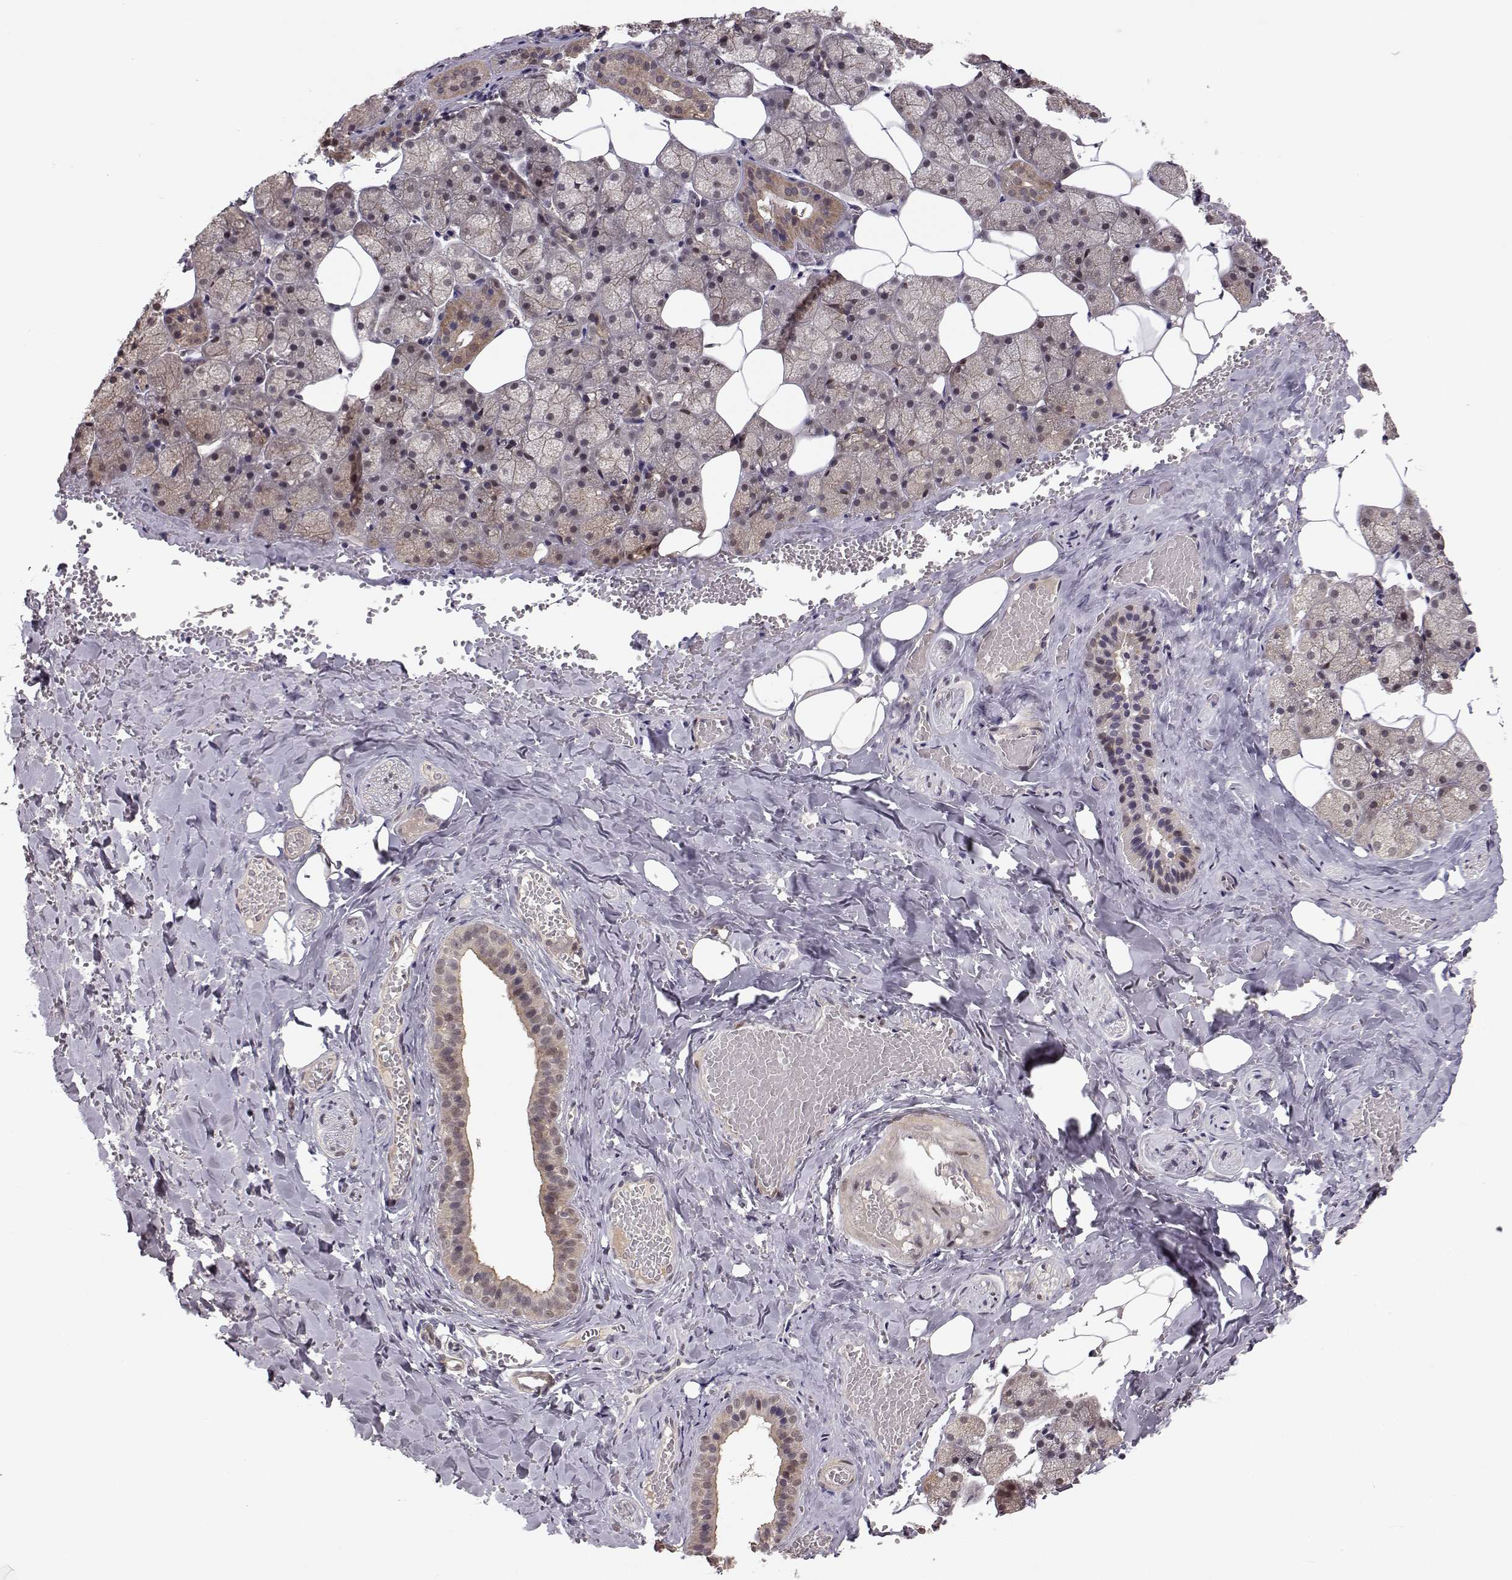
{"staining": {"intensity": "weak", "quantity": ">75%", "location": "cytoplasmic/membranous"}, "tissue": "salivary gland", "cell_type": "Glandular cells", "image_type": "normal", "snomed": [{"axis": "morphology", "description": "Normal tissue, NOS"}, {"axis": "topography", "description": "Salivary gland"}], "caption": "Immunohistochemistry (IHC) image of benign salivary gland: salivary gland stained using immunohistochemistry (IHC) displays low levels of weak protein expression localized specifically in the cytoplasmic/membranous of glandular cells, appearing as a cytoplasmic/membranous brown color.", "gene": "PLEKHG3", "patient": {"sex": "male", "age": 38}}